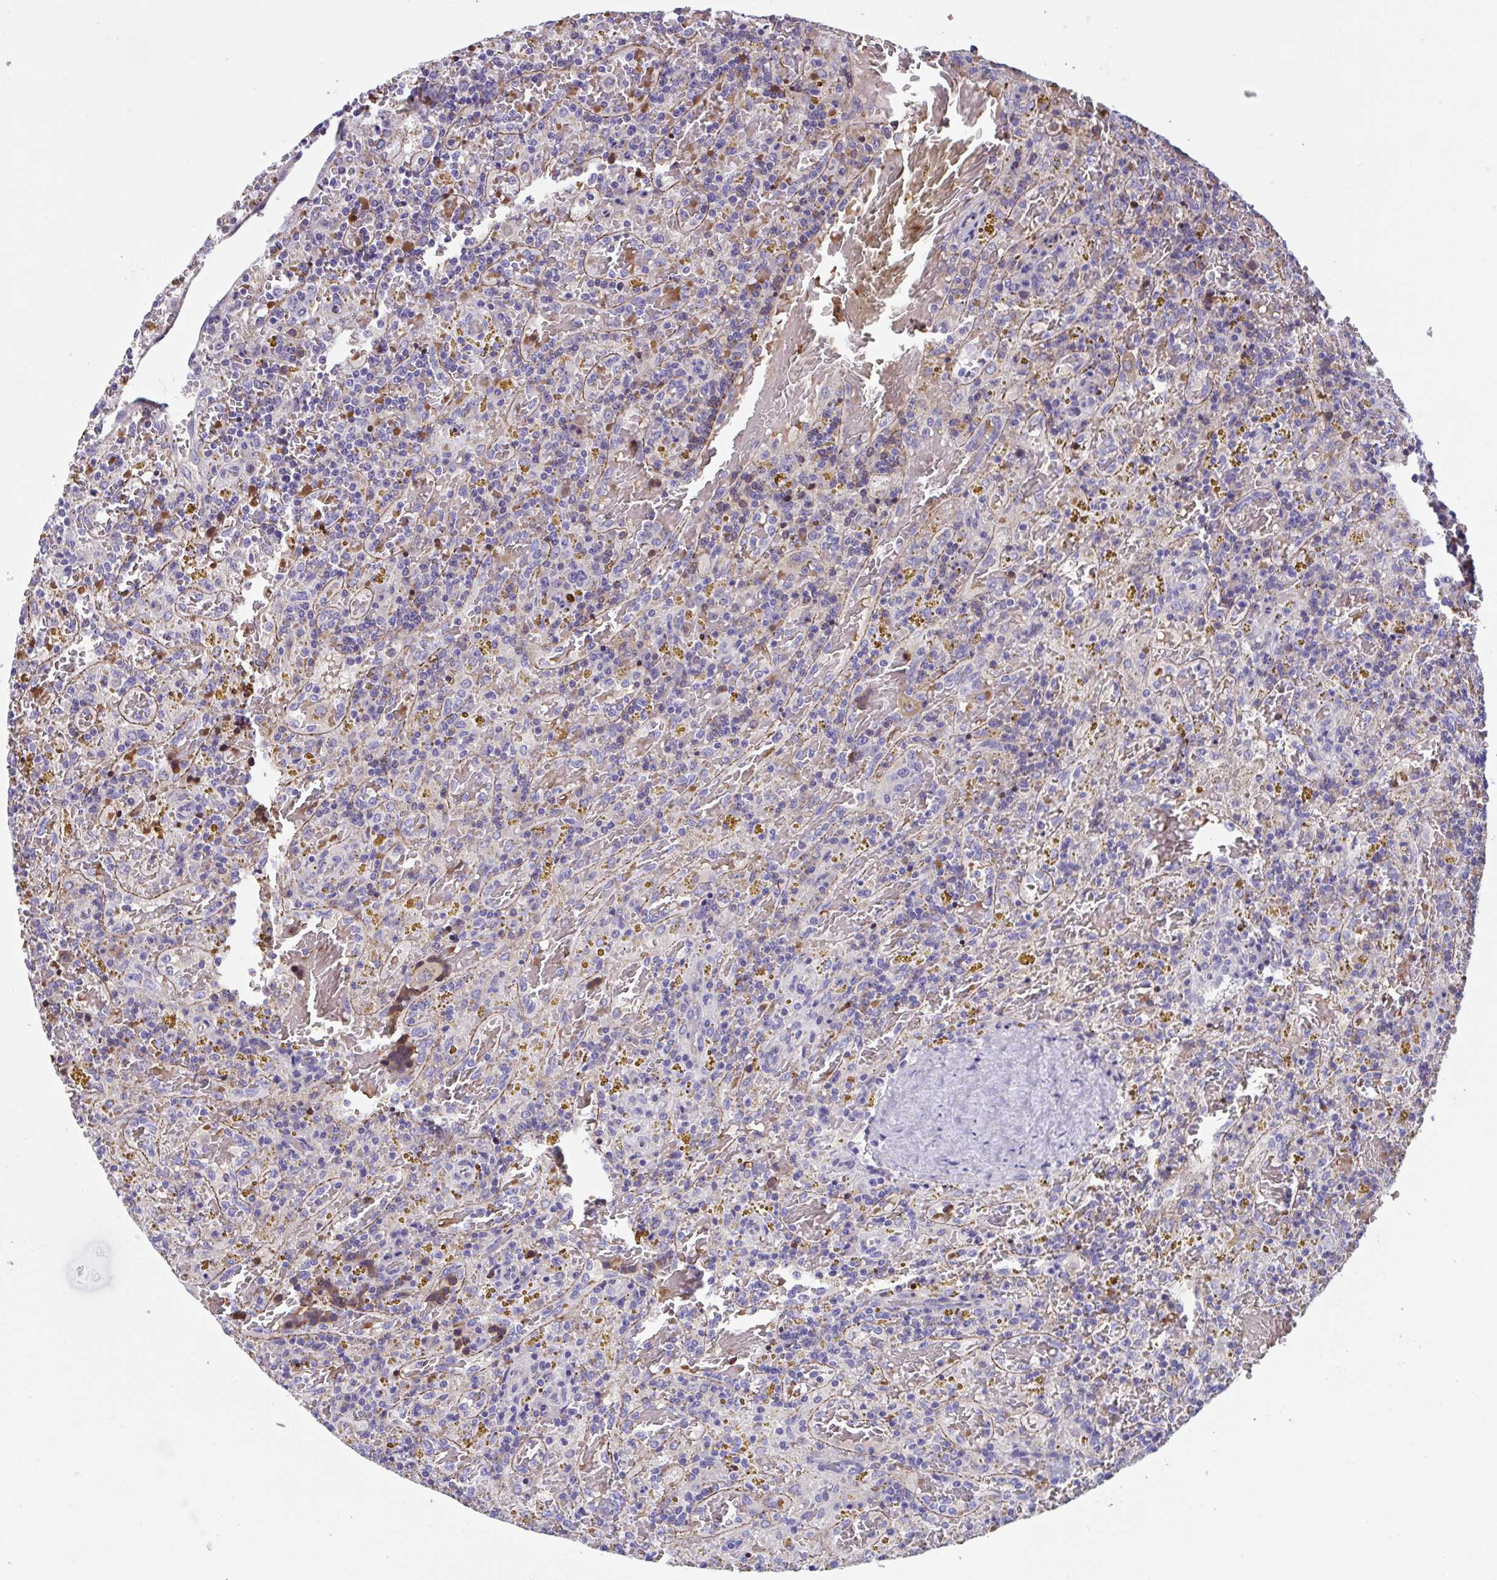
{"staining": {"intensity": "negative", "quantity": "none", "location": "none"}, "tissue": "lymphoma", "cell_type": "Tumor cells", "image_type": "cancer", "snomed": [{"axis": "morphology", "description": "Malignant lymphoma, non-Hodgkin's type, Low grade"}, {"axis": "topography", "description": "Spleen"}], "caption": "Protein analysis of lymphoma shows no significant positivity in tumor cells.", "gene": "TTC30B", "patient": {"sex": "female", "age": 65}}